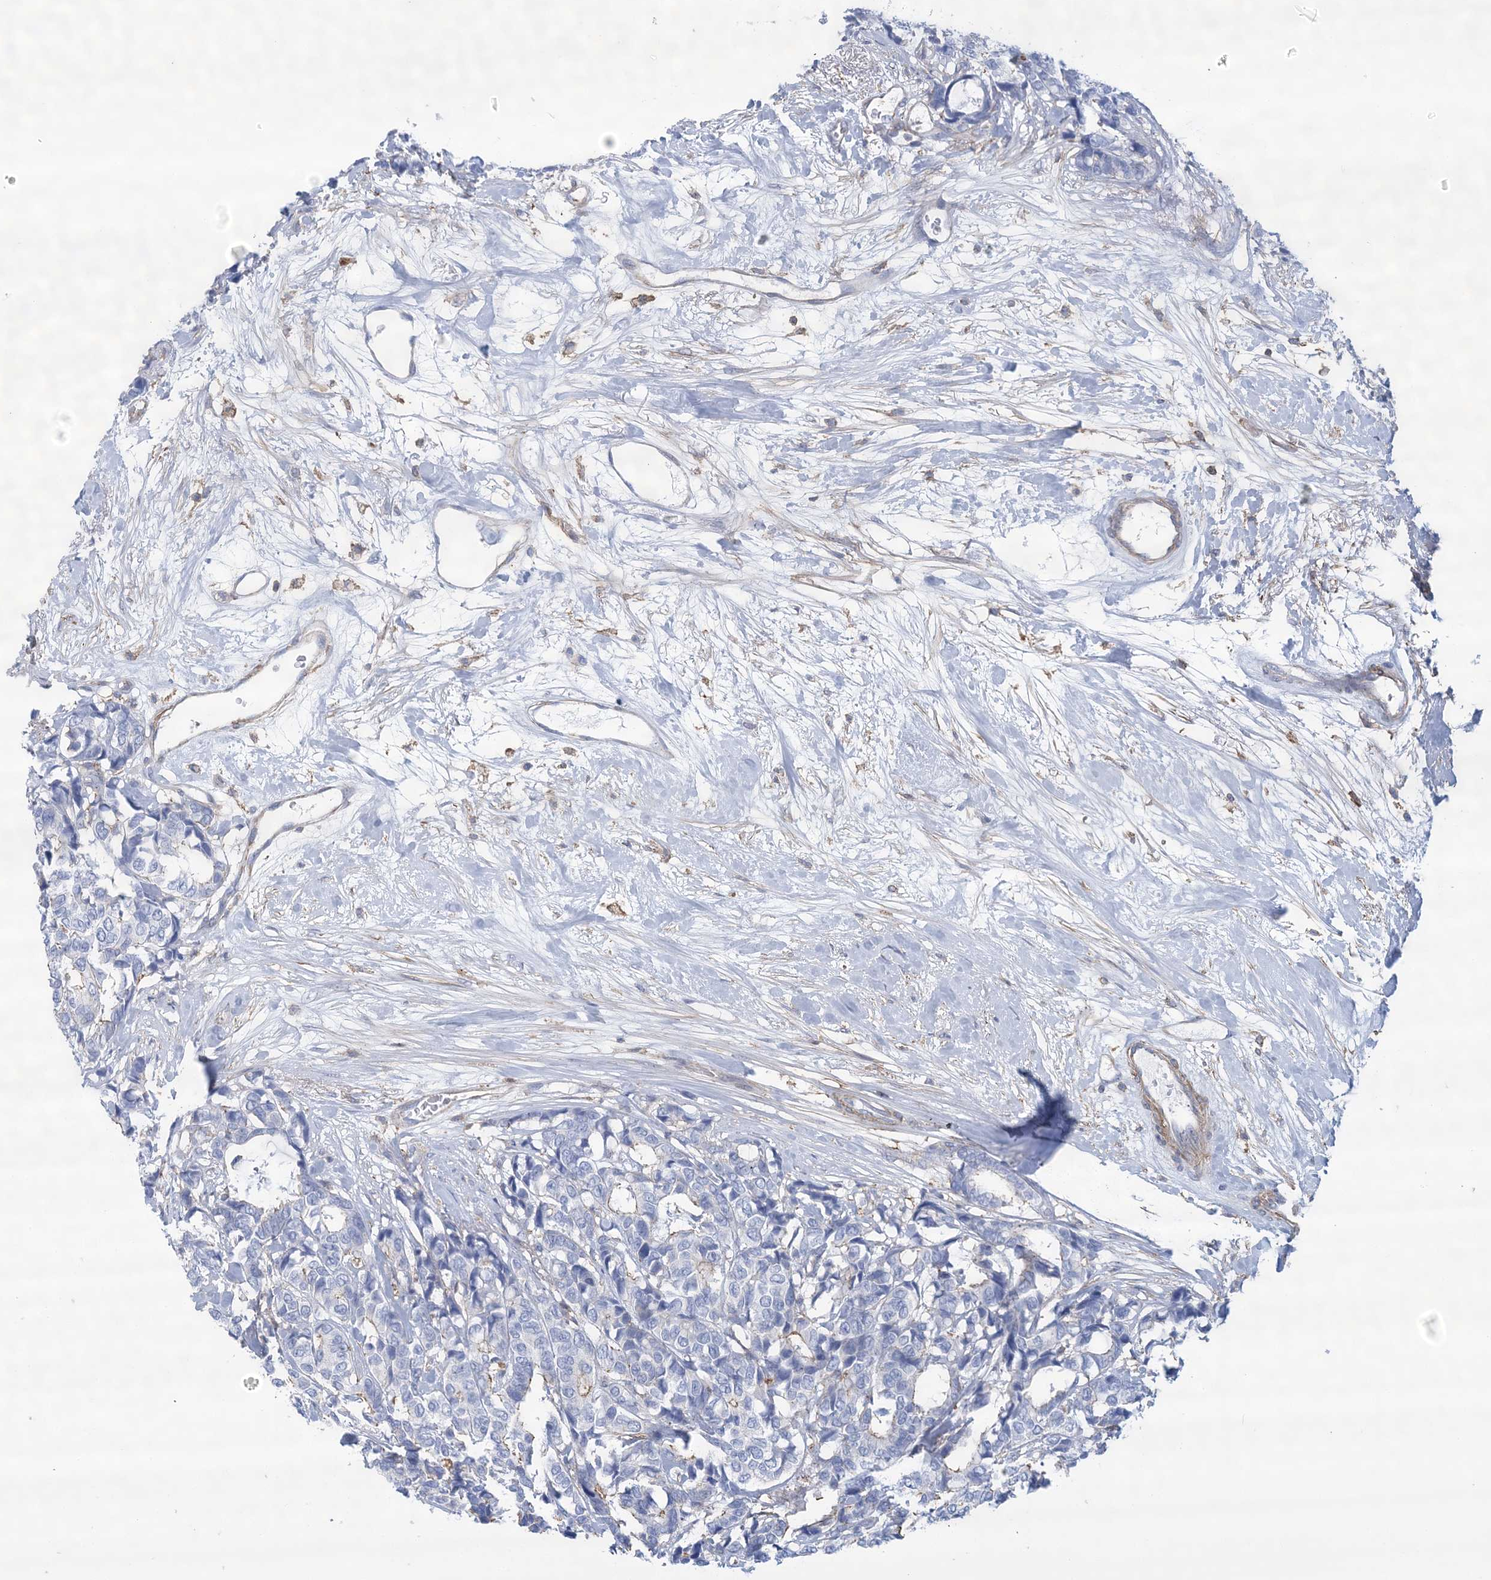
{"staining": {"intensity": "negative", "quantity": "none", "location": "none"}, "tissue": "breast cancer", "cell_type": "Tumor cells", "image_type": "cancer", "snomed": [{"axis": "morphology", "description": "Duct carcinoma"}, {"axis": "topography", "description": "Breast"}], "caption": "Immunohistochemical staining of human breast cancer (infiltrating ductal carcinoma) exhibits no significant staining in tumor cells.", "gene": "C11orf21", "patient": {"sex": "female", "age": 87}}